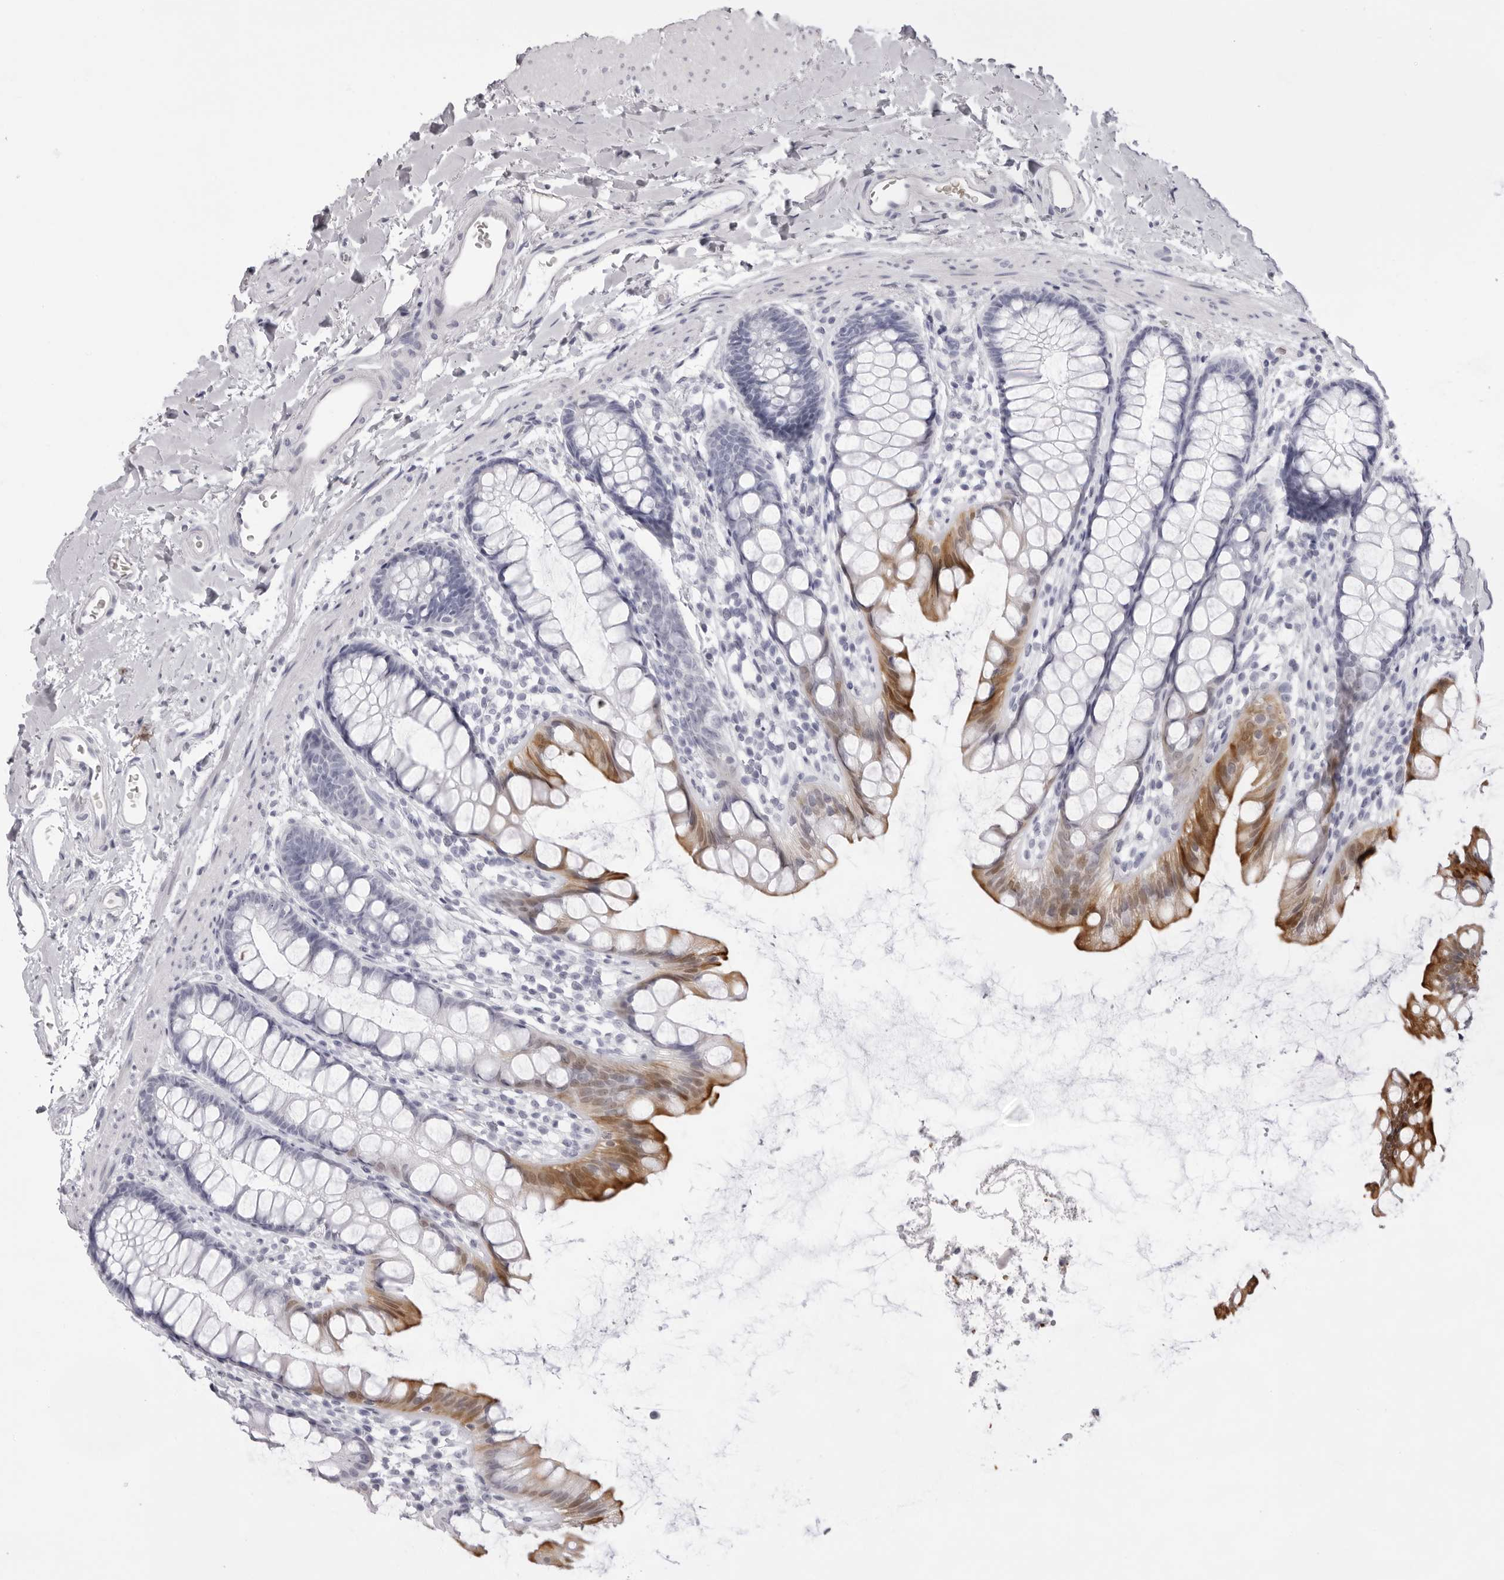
{"staining": {"intensity": "moderate", "quantity": "25%-75%", "location": "cytoplasmic/membranous"}, "tissue": "rectum", "cell_type": "Glandular cells", "image_type": "normal", "snomed": [{"axis": "morphology", "description": "Normal tissue, NOS"}, {"axis": "topography", "description": "Rectum"}], "caption": "Glandular cells reveal medium levels of moderate cytoplasmic/membranous positivity in approximately 25%-75% of cells in normal human rectum. The protein of interest is stained brown, and the nuclei are stained in blue (DAB (3,3'-diaminobenzidine) IHC with brightfield microscopy, high magnification).", "gene": "SPTA1", "patient": {"sex": "female", "age": 65}}